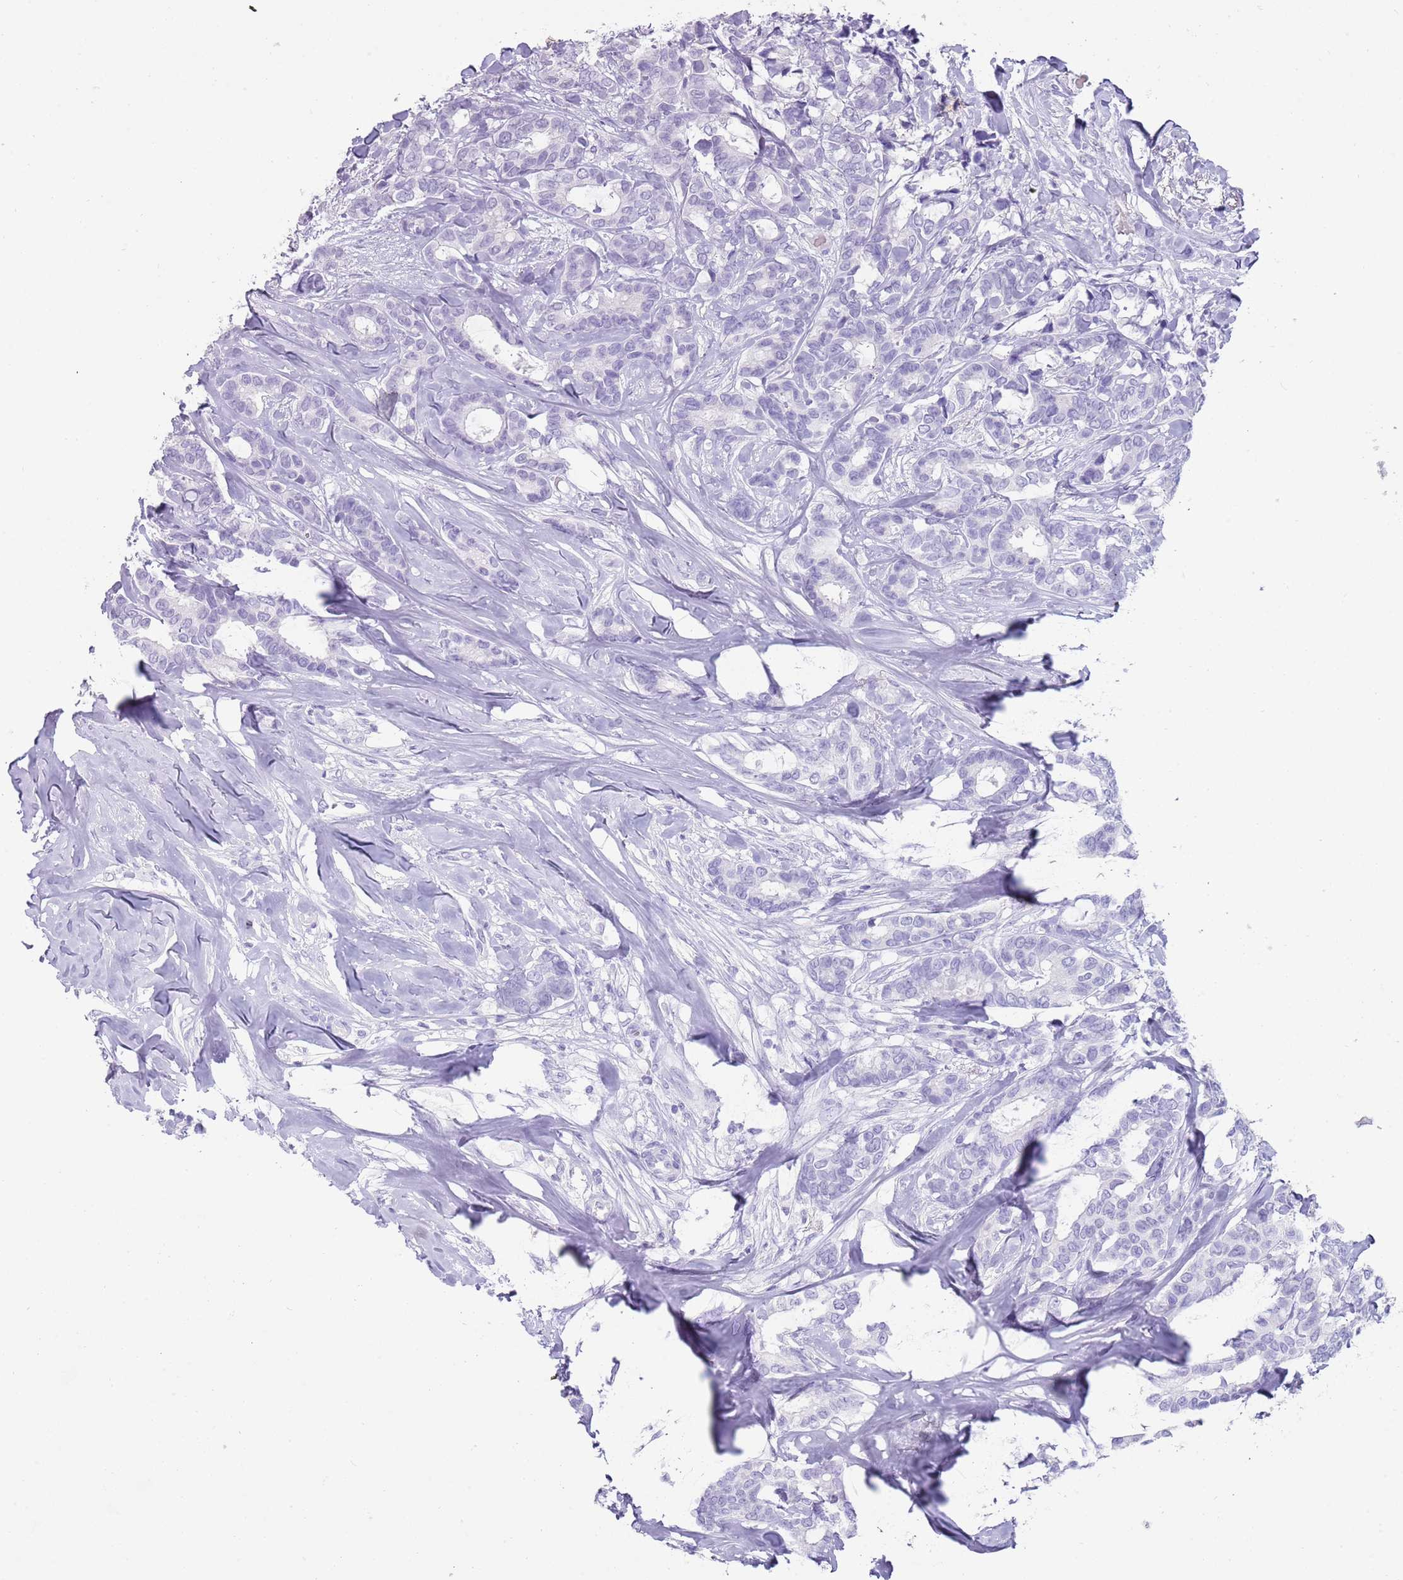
{"staining": {"intensity": "negative", "quantity": "none", "location": "none"}, "tissue": "breast cancer", "cell_type": "Tumor cells", "image_type": "cancer", "snomed": [{"axis": "morphology", "description": "Duct carcinoma"}, {"axis": "topography", "description": "Breast"}], "caption": "DAB immunohistochemical staining of breast cancer displays no significant staining in tumor cells.", "gene": "NBPF3", "patient": {"sex": "female", "age": 87}}